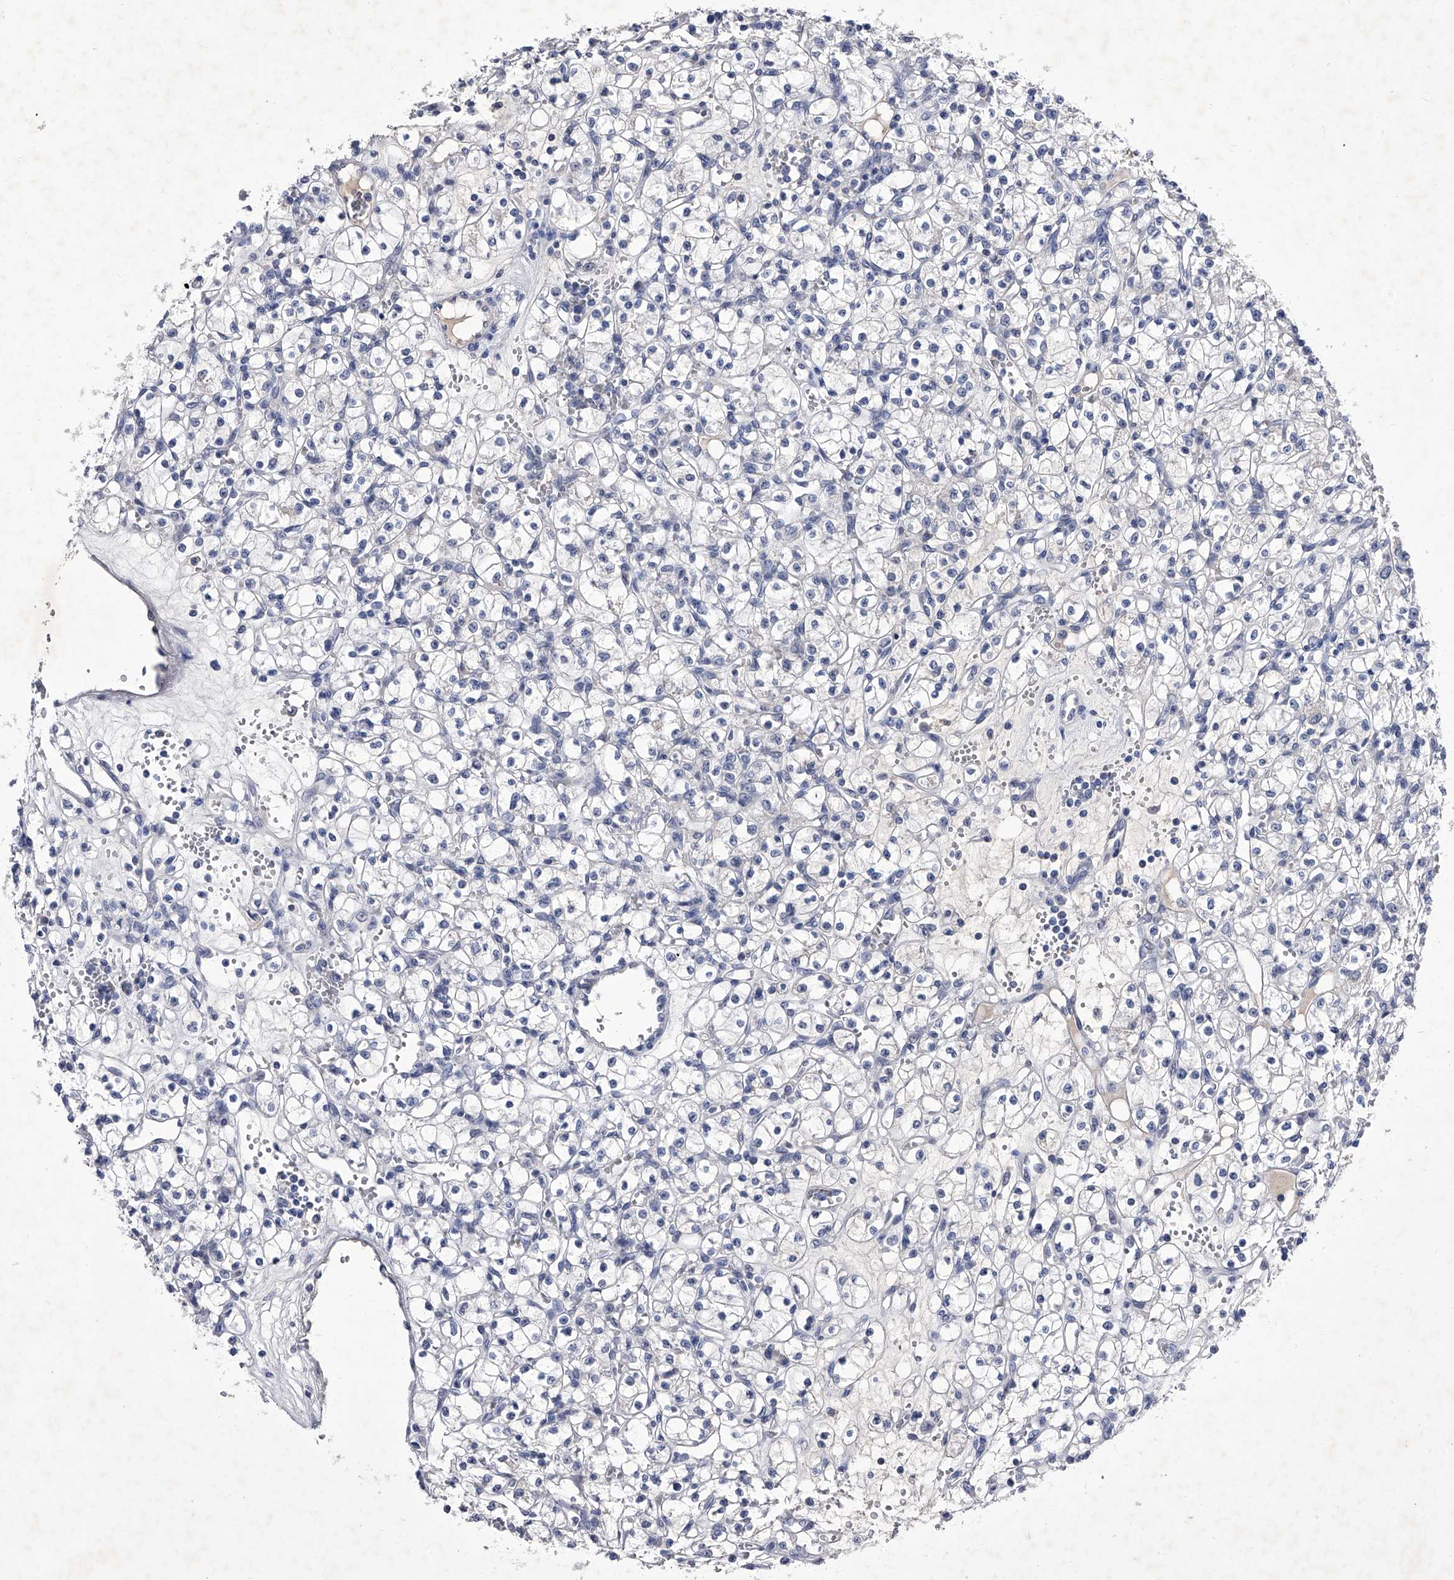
{"staining": {"intensity": "negative", "quantity": "none", "location": "none"}, "tissue": "renal cancer", "cell_type": "Tumor cells", "image_type": "cancer", "snomed": [{"axis": "morphology", "description": "Adenocarcinoma, NOS"}, {"axis": "topography", "description": "Kidney"}], "caption": "The micrograph shows no significant expression in tumor cells of renal cancer (adenocarcinoma). The staining was performed using DAB (3,3'-diaminobenzidine) to visualize the protein expression in brown, while the nuclei were stained in blue with hematoxylin (Magnification: 20x).", "gene": "CRISP2", "patient": {"sex": "female", "age": 59}}